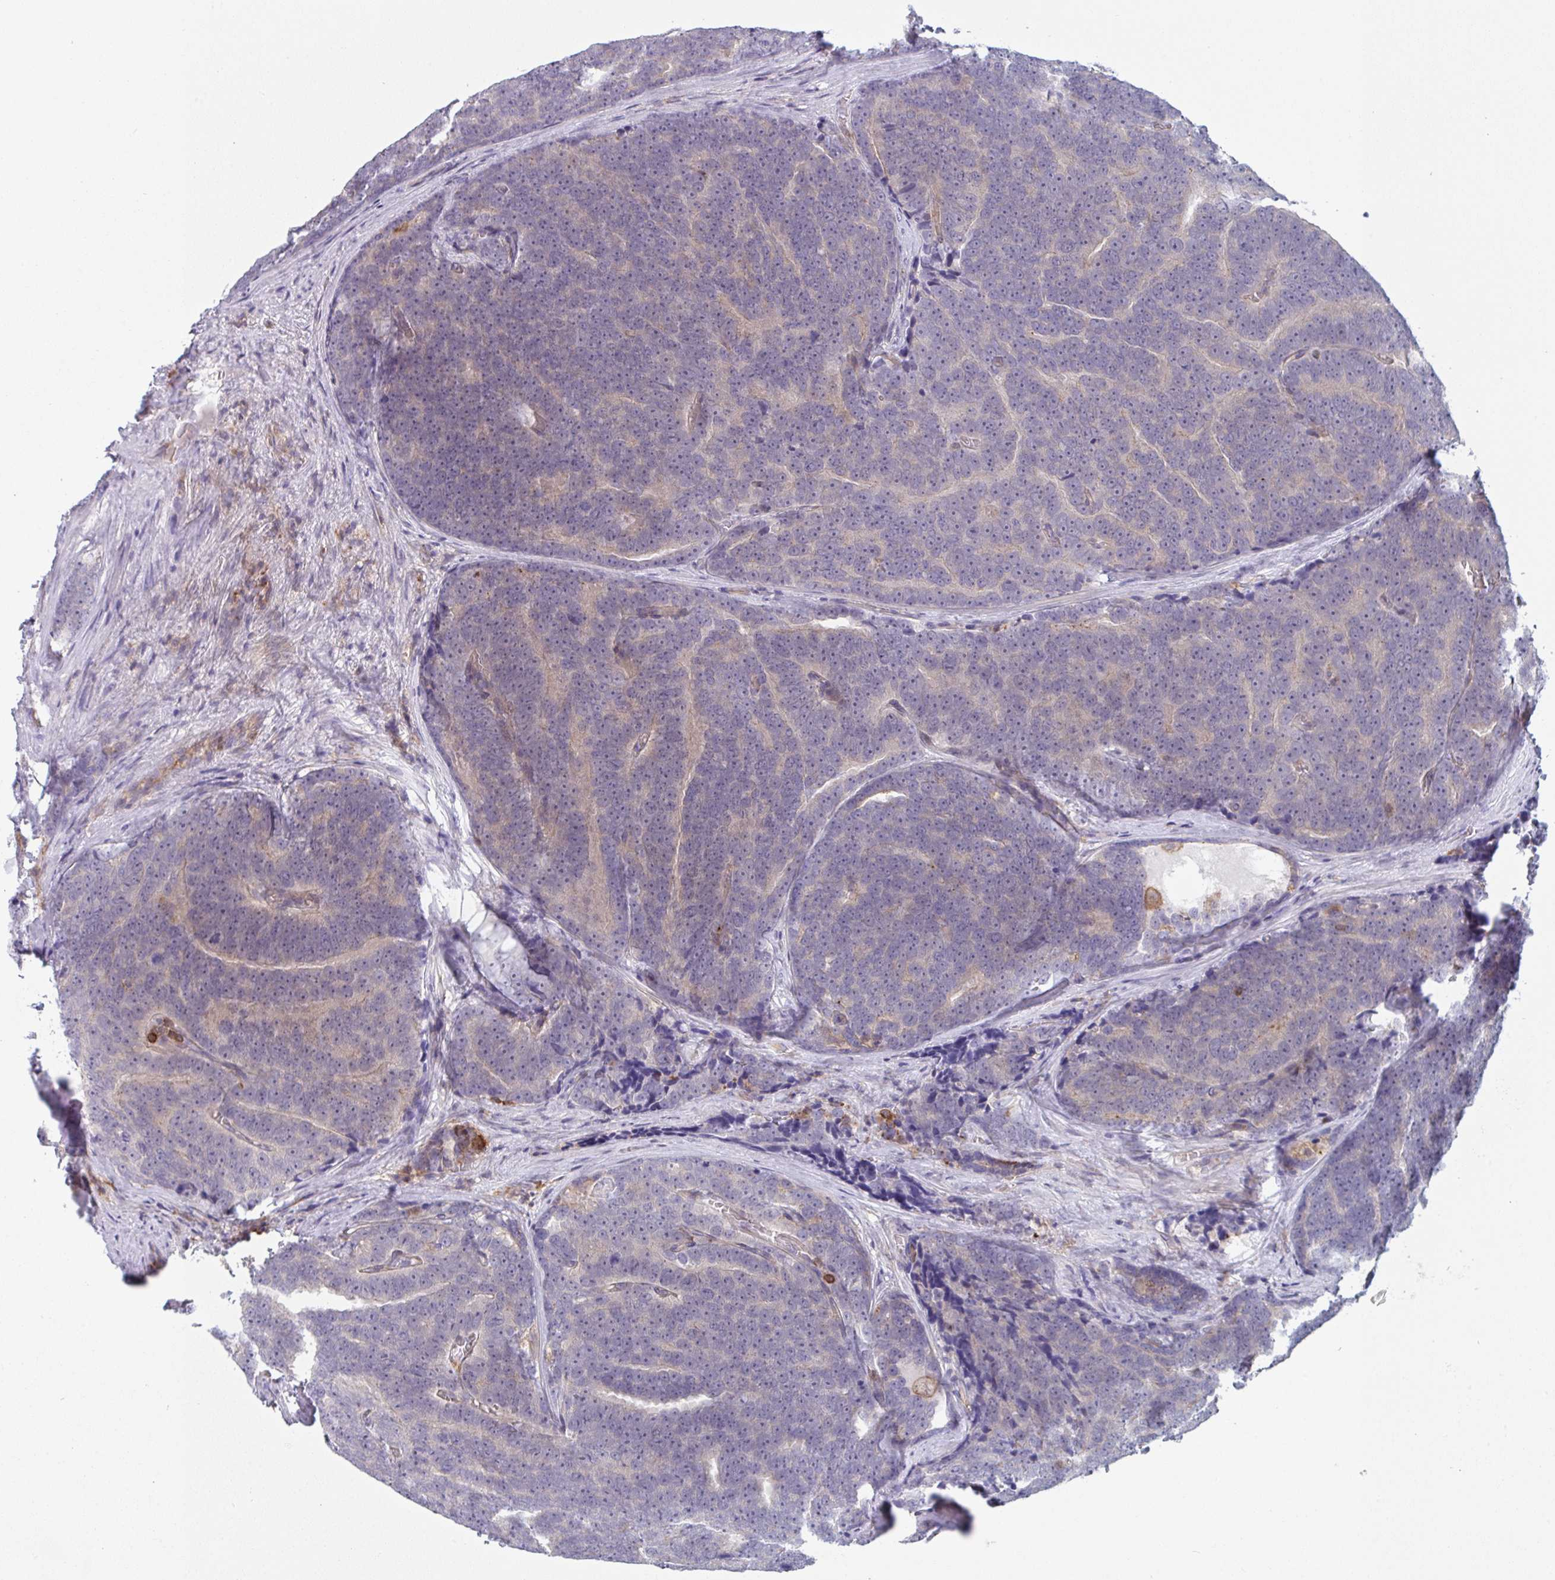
{"staining": {"intensity": "negative", "quantity": "none", "location": "none"}, "tissue": "prostate cancer", "cell_type": "Tumor cells", "image_type": "cancer", "snomed": [{"axis": "morphology", "description": "Adenocarcinoma, Low grade"}, {"axis": "topography", "description": "Prostate"}], "caption": "Prostate adenocarcinoma (low-grade) was stained to show a protein in brown. There is no significant positivity in tumor cells. (Stains: DAB (3,3'-diaminobenzidine) IHC with hematoxylin counter stain, Microscopy: brightfield microscopy at high magnification).", "gene": "DISP2", "patient": {"sex": "male", "age": 62}}